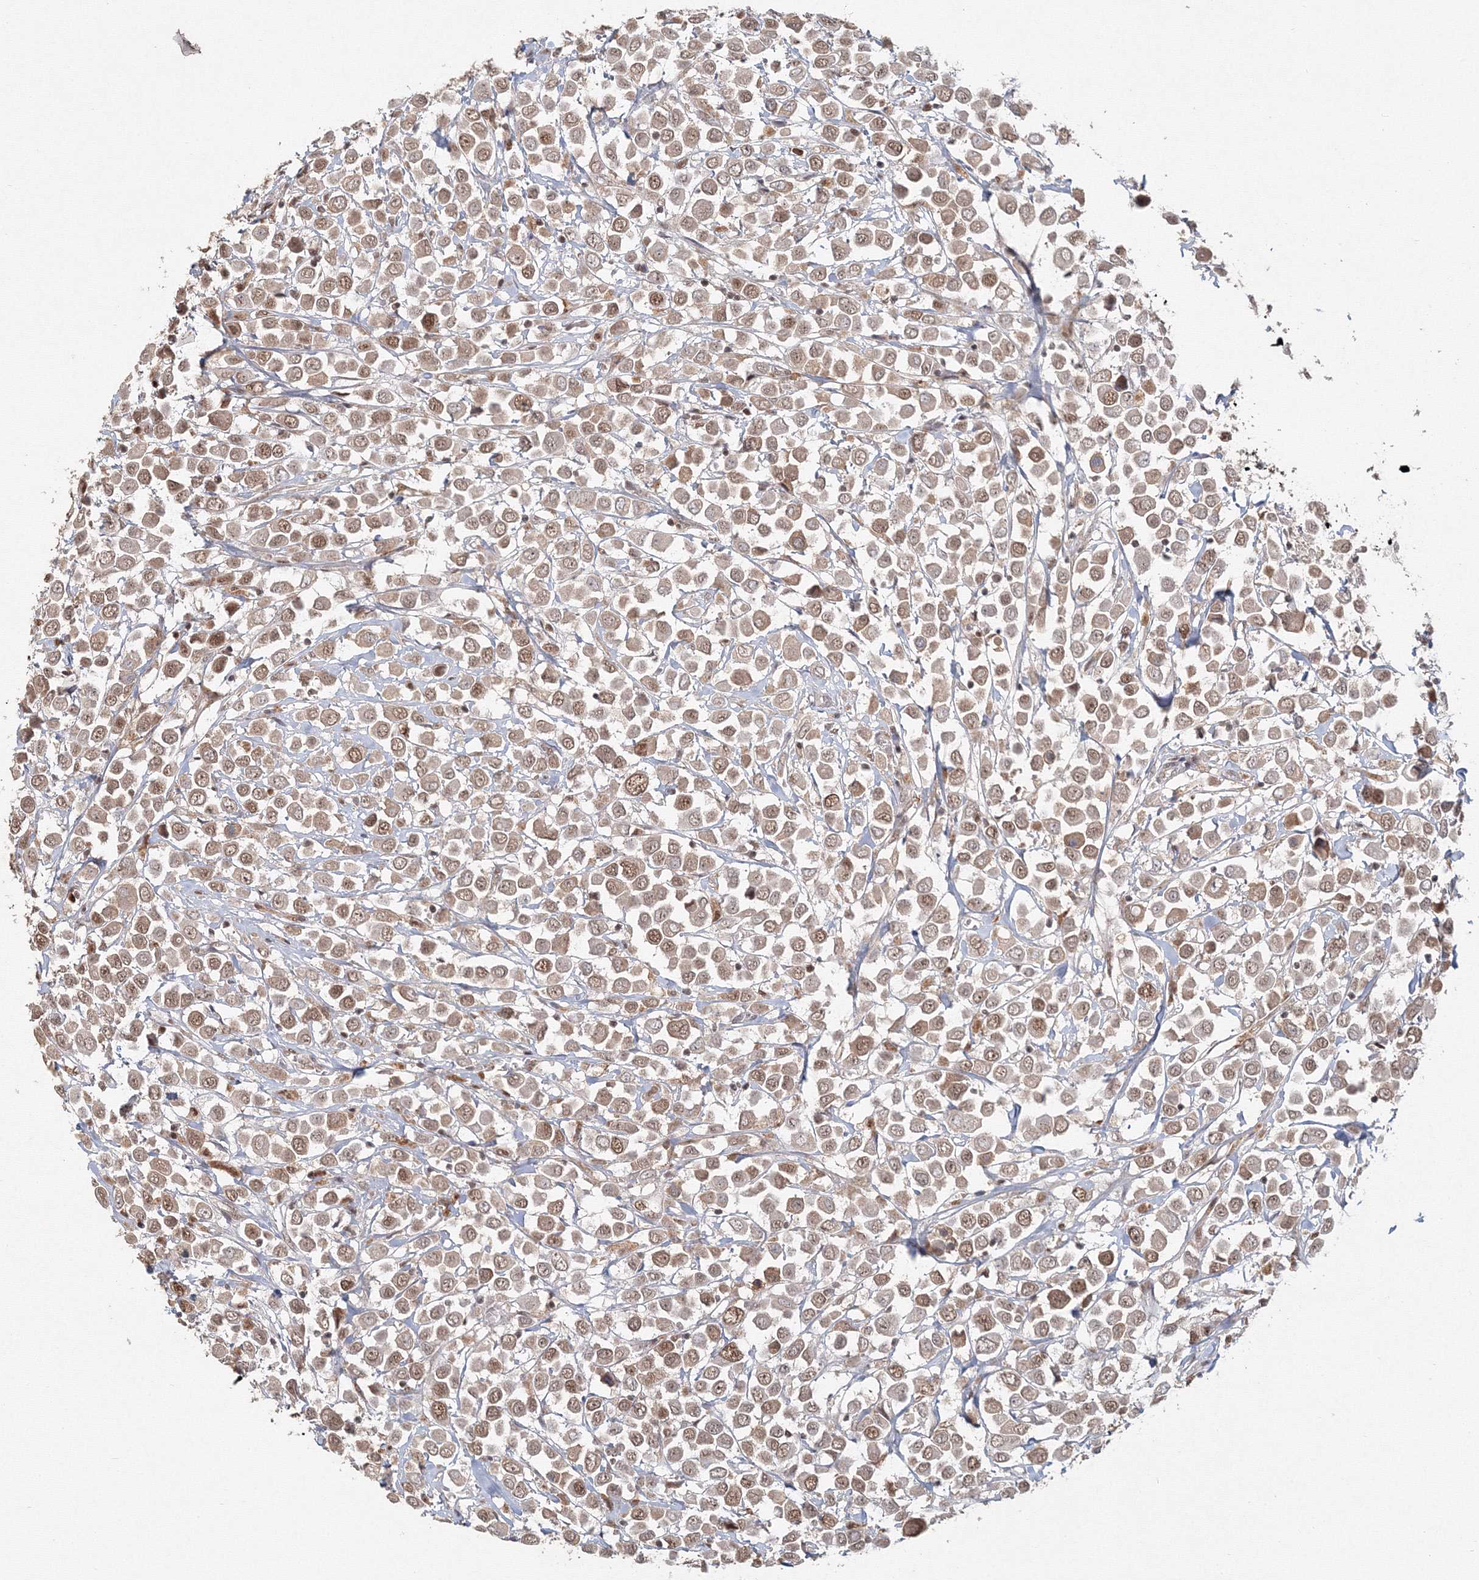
{"staining": {"intensity": "moderate", "quantity": ">75%", "location": "cytoplasmic/membranous,nuclear"}, "tissue": "breast cancer", "cell_type": "Tumor cells", "image_type": "cancer", "snomed": [{"axis": "morphology", "description": "Duct carcinoma"}, {"axis": "topography", "description": "Breast"}], "caption": "DAB (3,3'-diaminobenzidine) immunohistochemical staining of breast cancer demonstrates moderate cytoplasmic/membranous and nuclear protein positivity in approximately >75% of tumor cells.", "gene": "IWS1", "patient": {"sex": "female", "age": 61}}